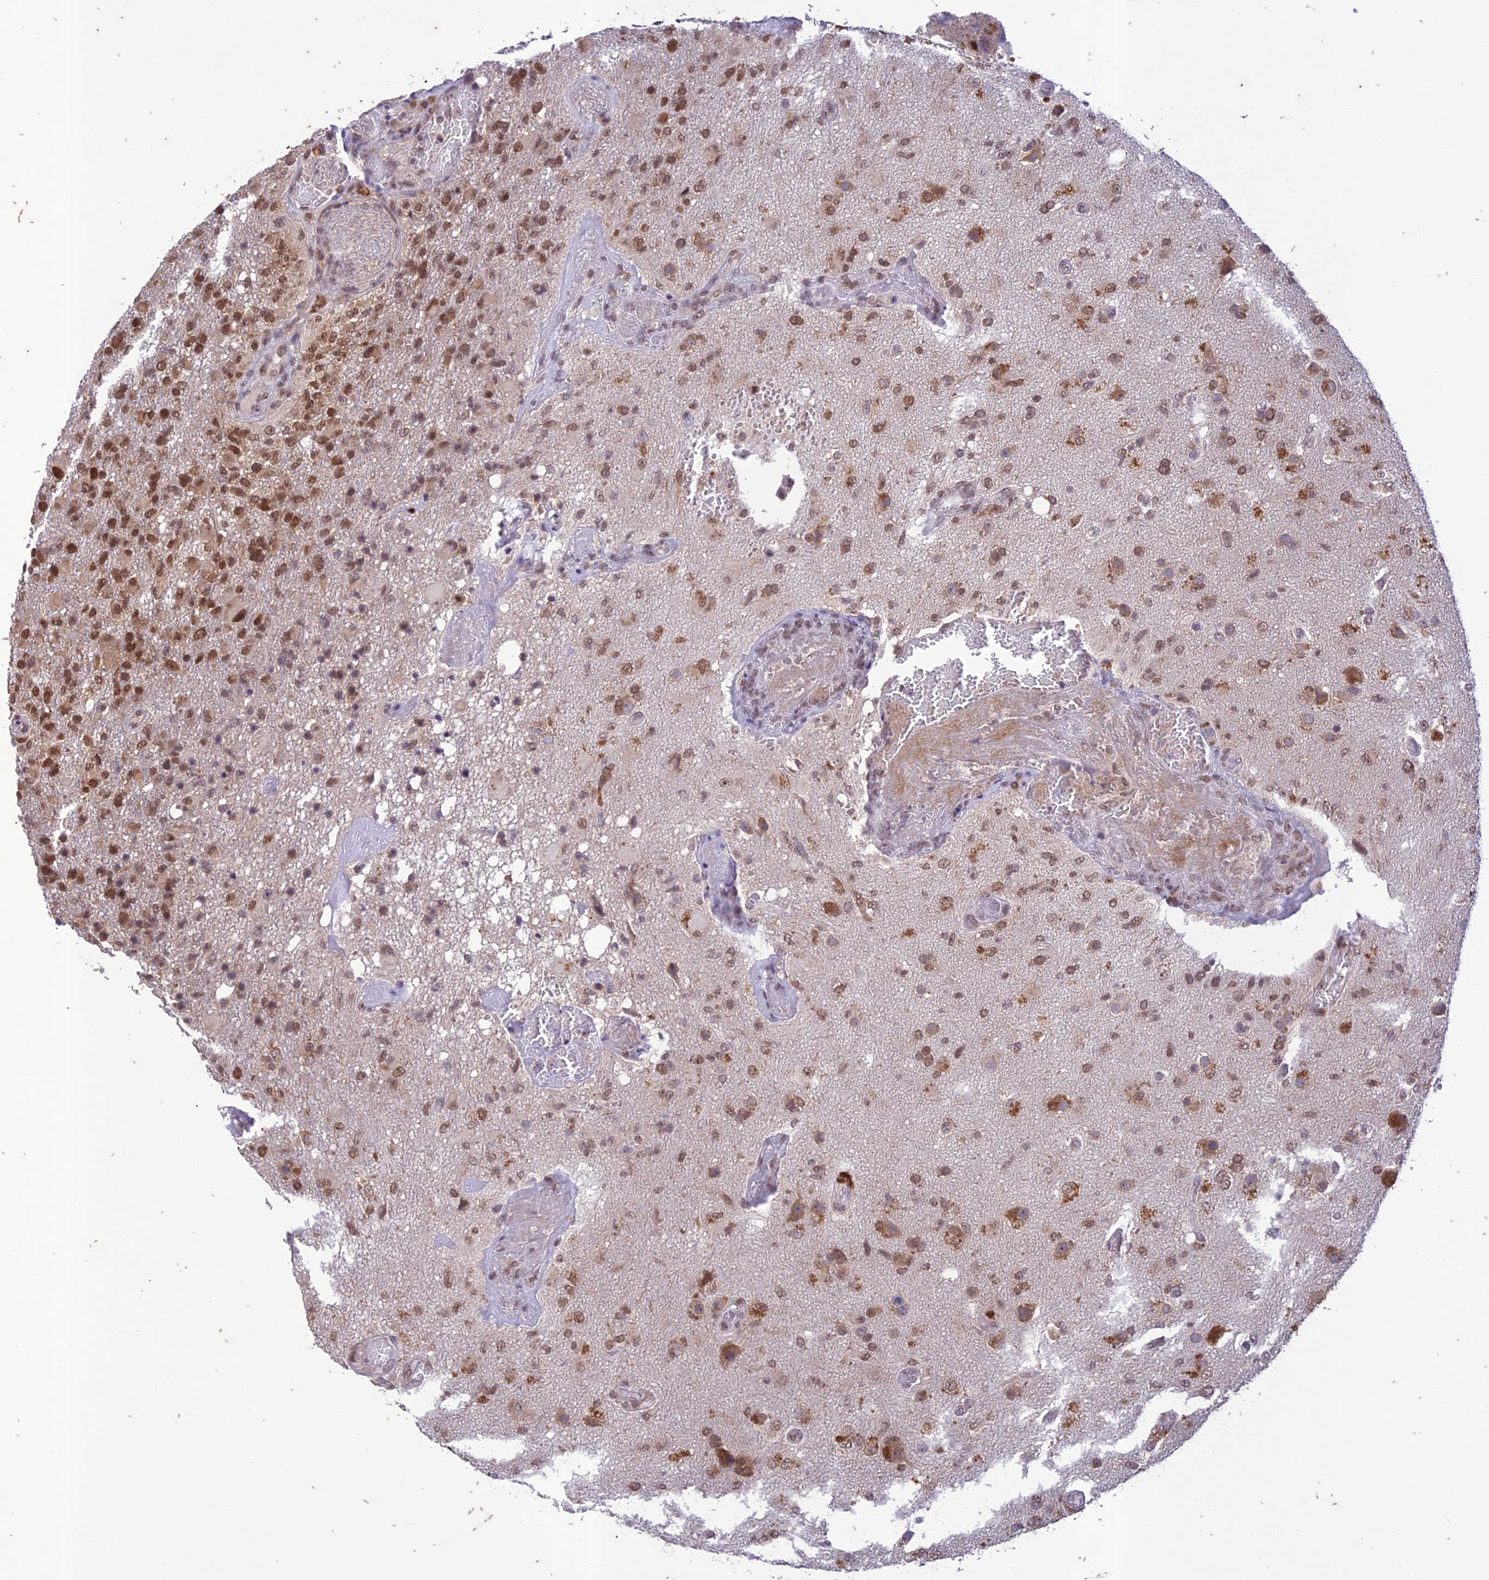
{"staining": {"intensity": "moderate", "quantity": ">75%", "location": "cytoplasmic/membranous,nuclear"}, "tissue": "glioma", "cell_type": "Tumor cells", "image_type": "cancer", "snomed": [{"axis": "morphology", "description": "Glioma, malignant, High grade"}, {"axis": "topography", "description": "Brain"}], "caption": "IHC (DAB) staining of human glioma reveals moderate cytoplasmic/membranous and nuclear protein staining in approximately >75% of tumor cells.", "gene": "POP4", "patient": {"sex": "female", "age": 74}}